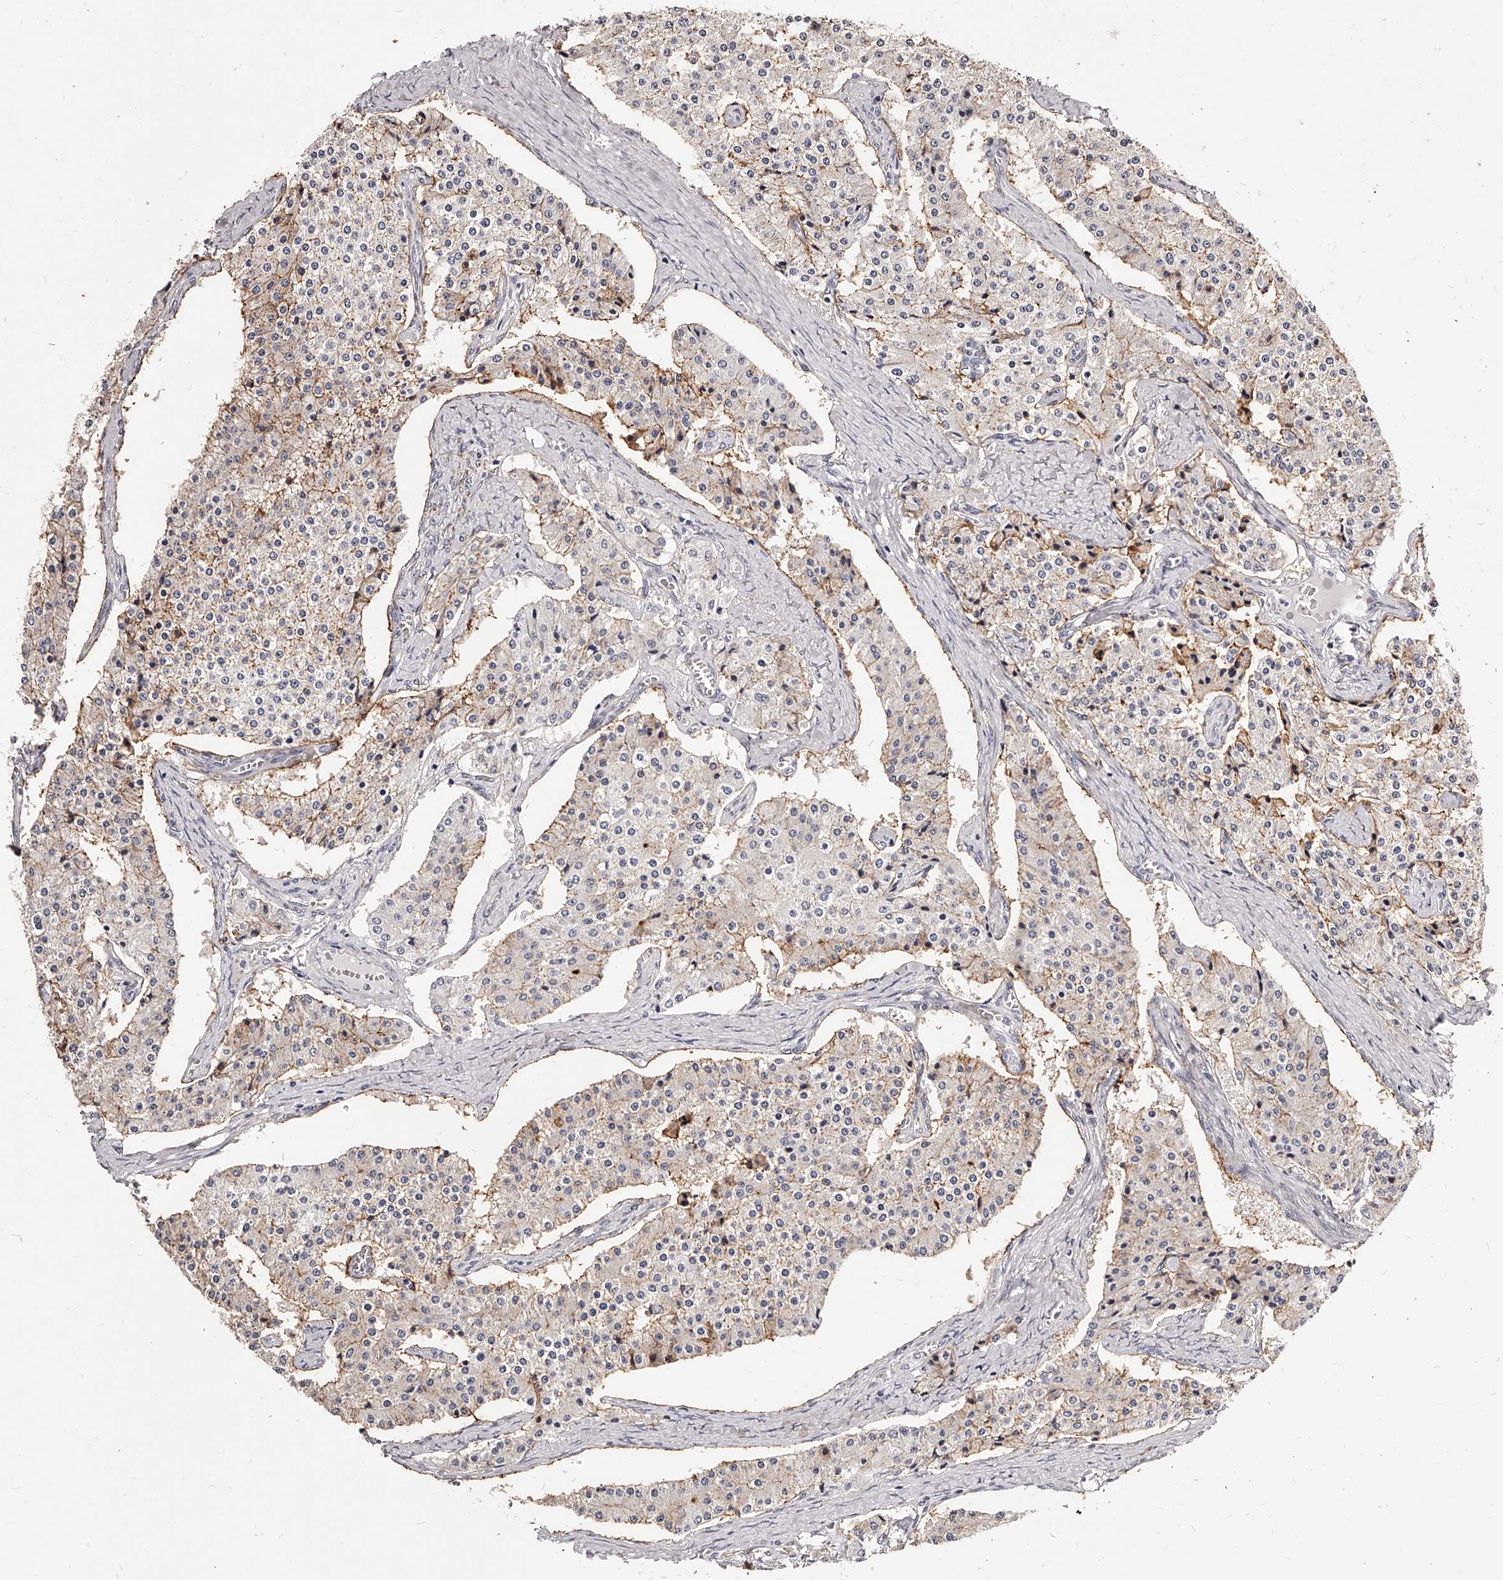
{"staining": {"intensity": "weak", "quantity": "<25%", "location": "cytoplasmic/membranous"}, "tissue": "carcinoid", "cell_type": "Tumor cells", "image_type": "cancer", "snomed": [{"axis": "morphology", "description": "Carcinoid, malignant, NOS"}, {"axis": "topography", "description": "Colon"}], "caption": "Immunohistochemical staining of carcinoid shows no significant expression in tumor cells.", "gene": "CD82", "patient": {"sex": "female", "age": 52}}